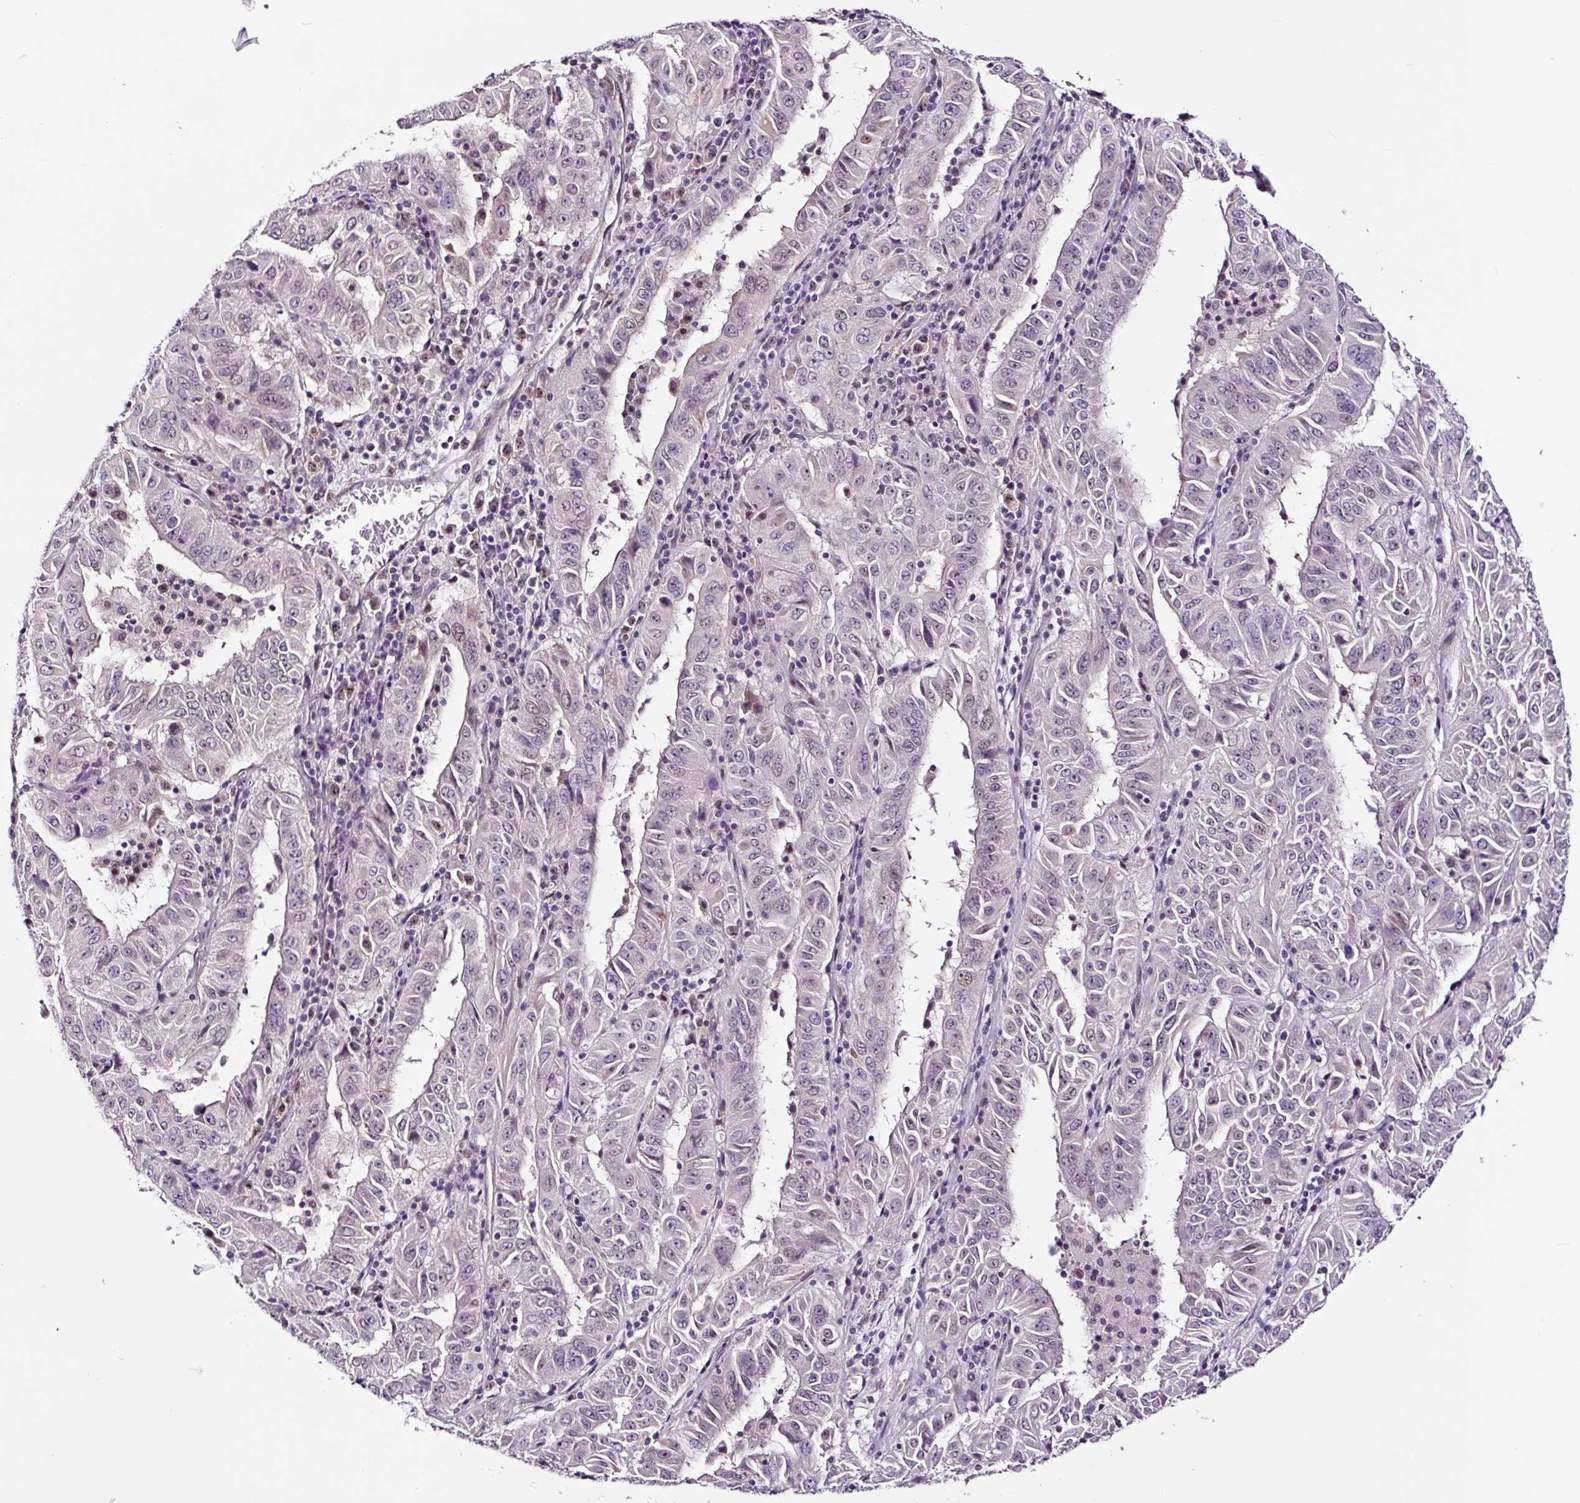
{"staining": {"intensity": "negative", "quantity": "none", "location": "none"}, "tissue": "pancreatic cancer", "cell_type": "Tumor cells", "image_type": "cancer", "snomed": [{"axis": "morphology", "description": "Adenocarcinoma, NOS"}, {"axis": "topography", "description": "Pancreas"}], "caption": "Immunohistochemical staining of human adenocarcinoma (pancreatic) displays no significant expression in tumor cells.", "gene": "NOM1", "patient": {"sex": "male", "age": 63}}